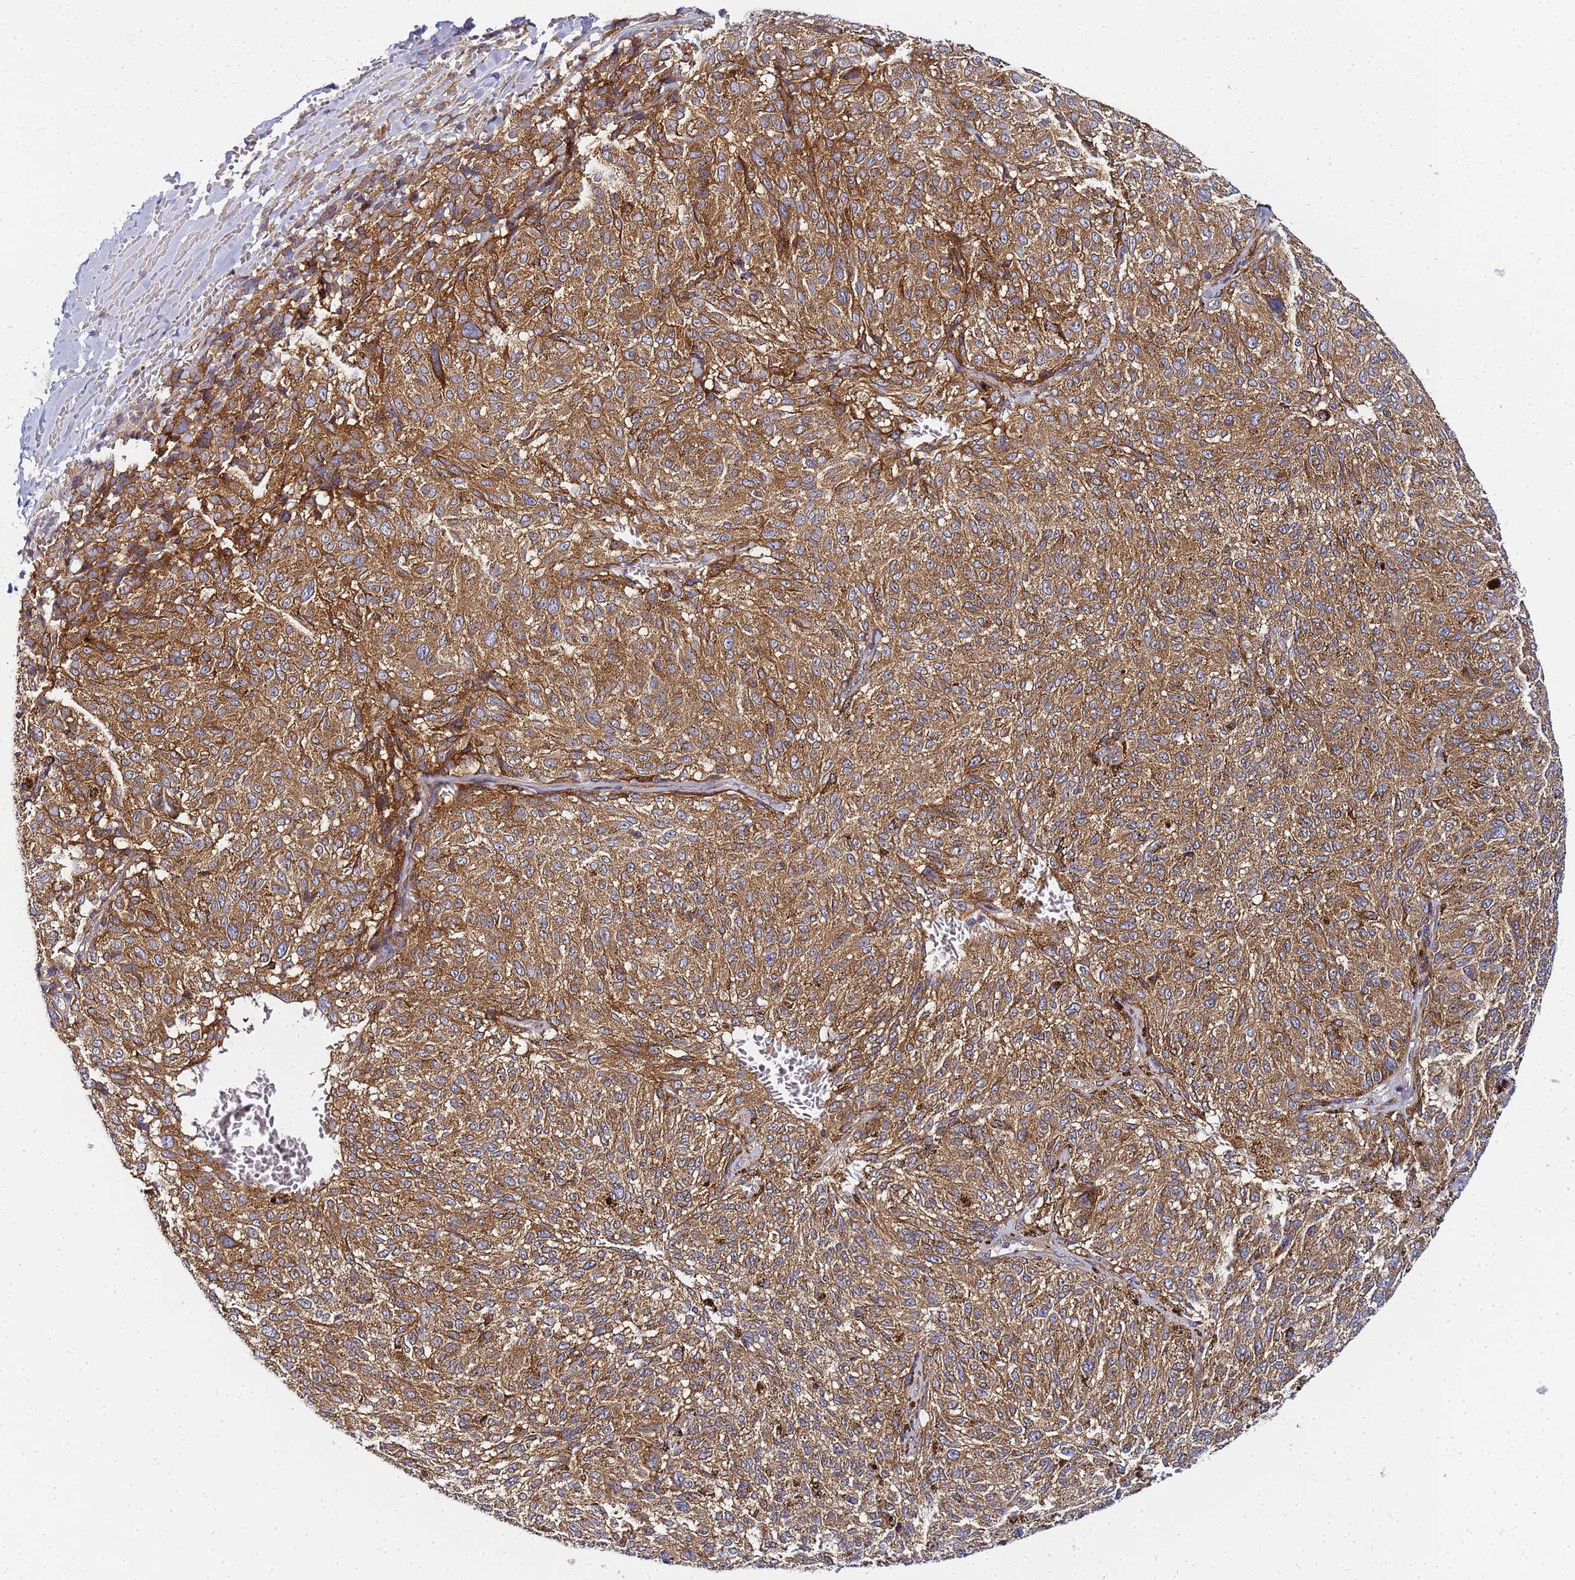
{"staining": {"intensity": "moderate", "quantity": ">75%", "location": "cytoplasmic/membranous"}, "tissue": "melanoma", "cell_type": "Tumor cells", "image_type": "cancer", "snomed": [{"axis": "morphology", "description": "Malignant melanoma, NOS"}, {"axis": "topography", "description": "Skin"}], "caption": "A medium amount of moderate cytoplasmic/membranous staining is seen in about >75% of tumor cells in malignant melanoma tissue.", "gene": "CHM", "patient": {"sex": "female", "age": 72}}